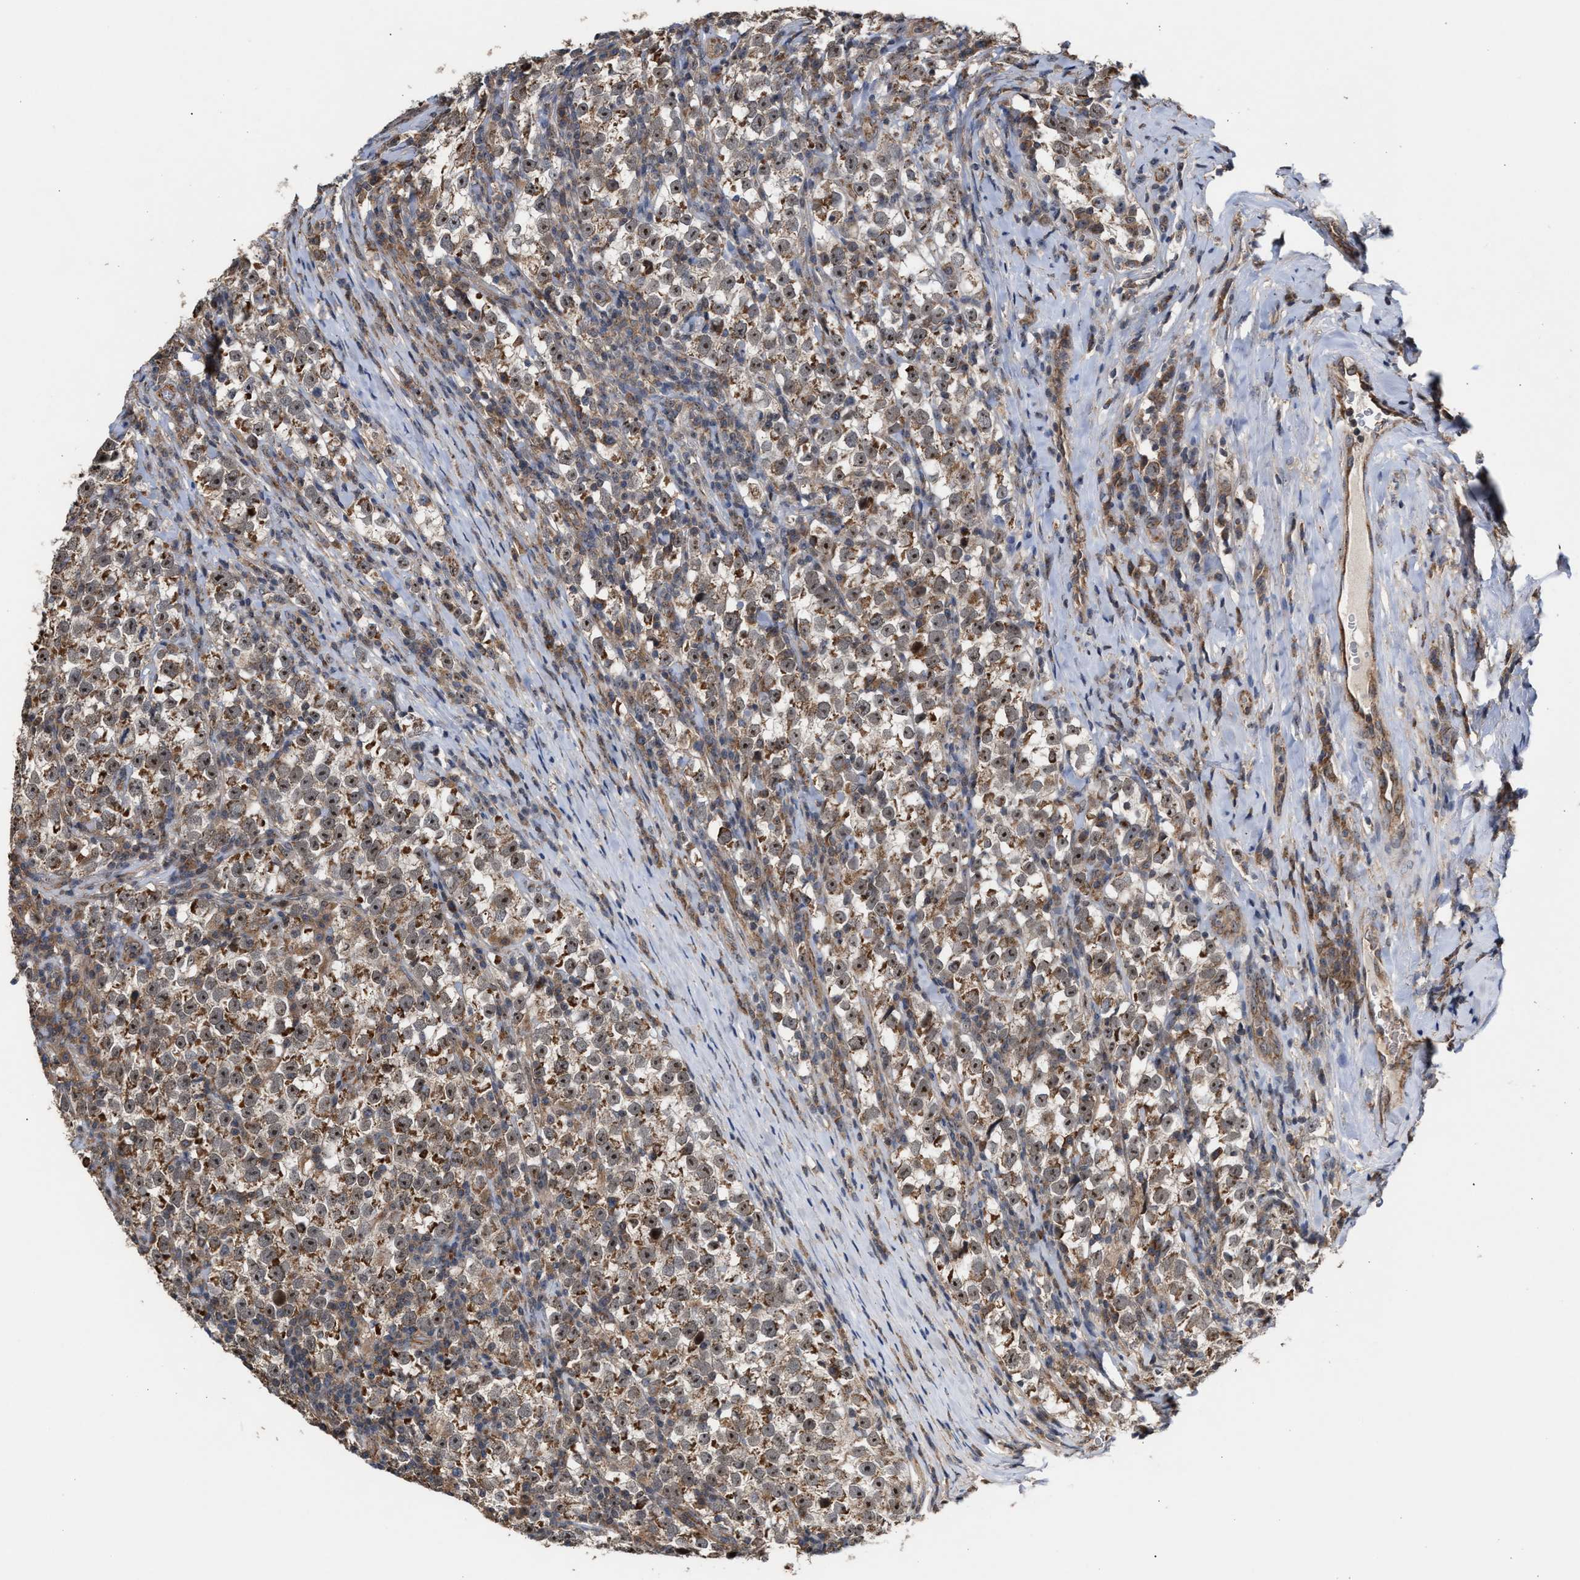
{"staining": {"intensity": "moderate", "quantity": ">75%", "location": "cytoplasmic/membranous,nuclear"}, "tissue": "testis cancer", "cell_type": "Tumor cells", "image_type": "cancer", "snomed": [{"axis": "morphology", "description": "Normal tissue, NOS"}, {"axis": "morphology", "description": "Seminoma, NOS"}, {"axis": "topography", "description": "Testis"}], "caption": "Immunohistochemistry of human seminoma (testis) demonstrates medium levels of moderate cytoplasmic/membranous and nuclear positivity in approximately >75% of tumor cells.", "gene": "EXOSC2", "patient": {"sex": "male", "age": 43}}